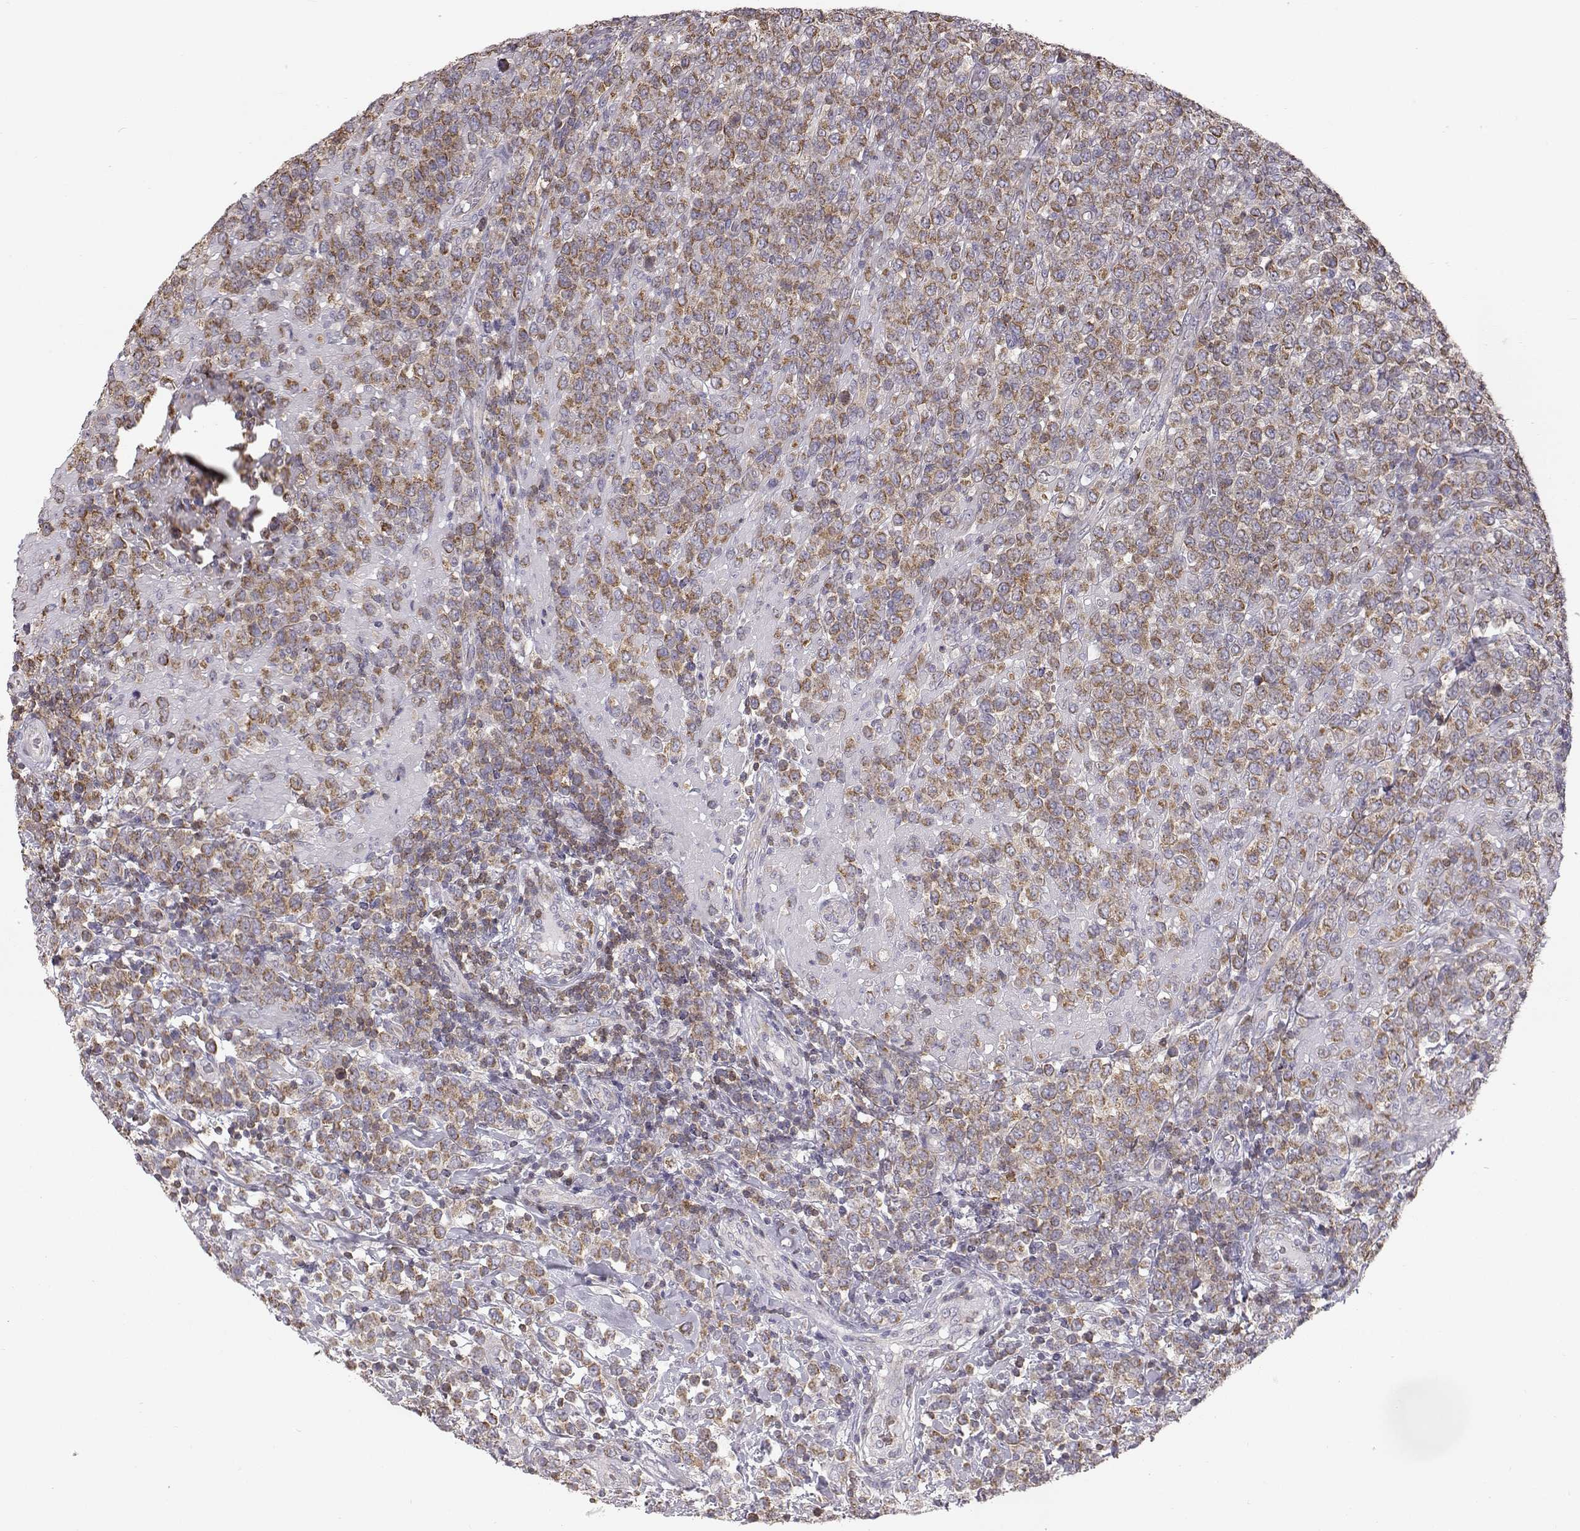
{"staining": {"intensity": "moderate", "quantity": ">75%", "location": "cytoplasmic/membranous"}, "tissue": "lymphoma", "cell_type": "Tumor cells", "image_type": "cancer", "snomed": [{"axis": "morphology", "description": "Malignant lymphoma, non-Hodgkin's type, High grade"}, {"axis": "topography", "description": "Soft tissue"}], "caption": "Lymphoma stained with DAB immunohistochemistry (IHC) exhibits medium levels of moderate cytoplasmic/membranous positivity in approximately >75% of tumor cells.", "gene": "GRAP2", "patient": {"sex": "female", "age": 56}}